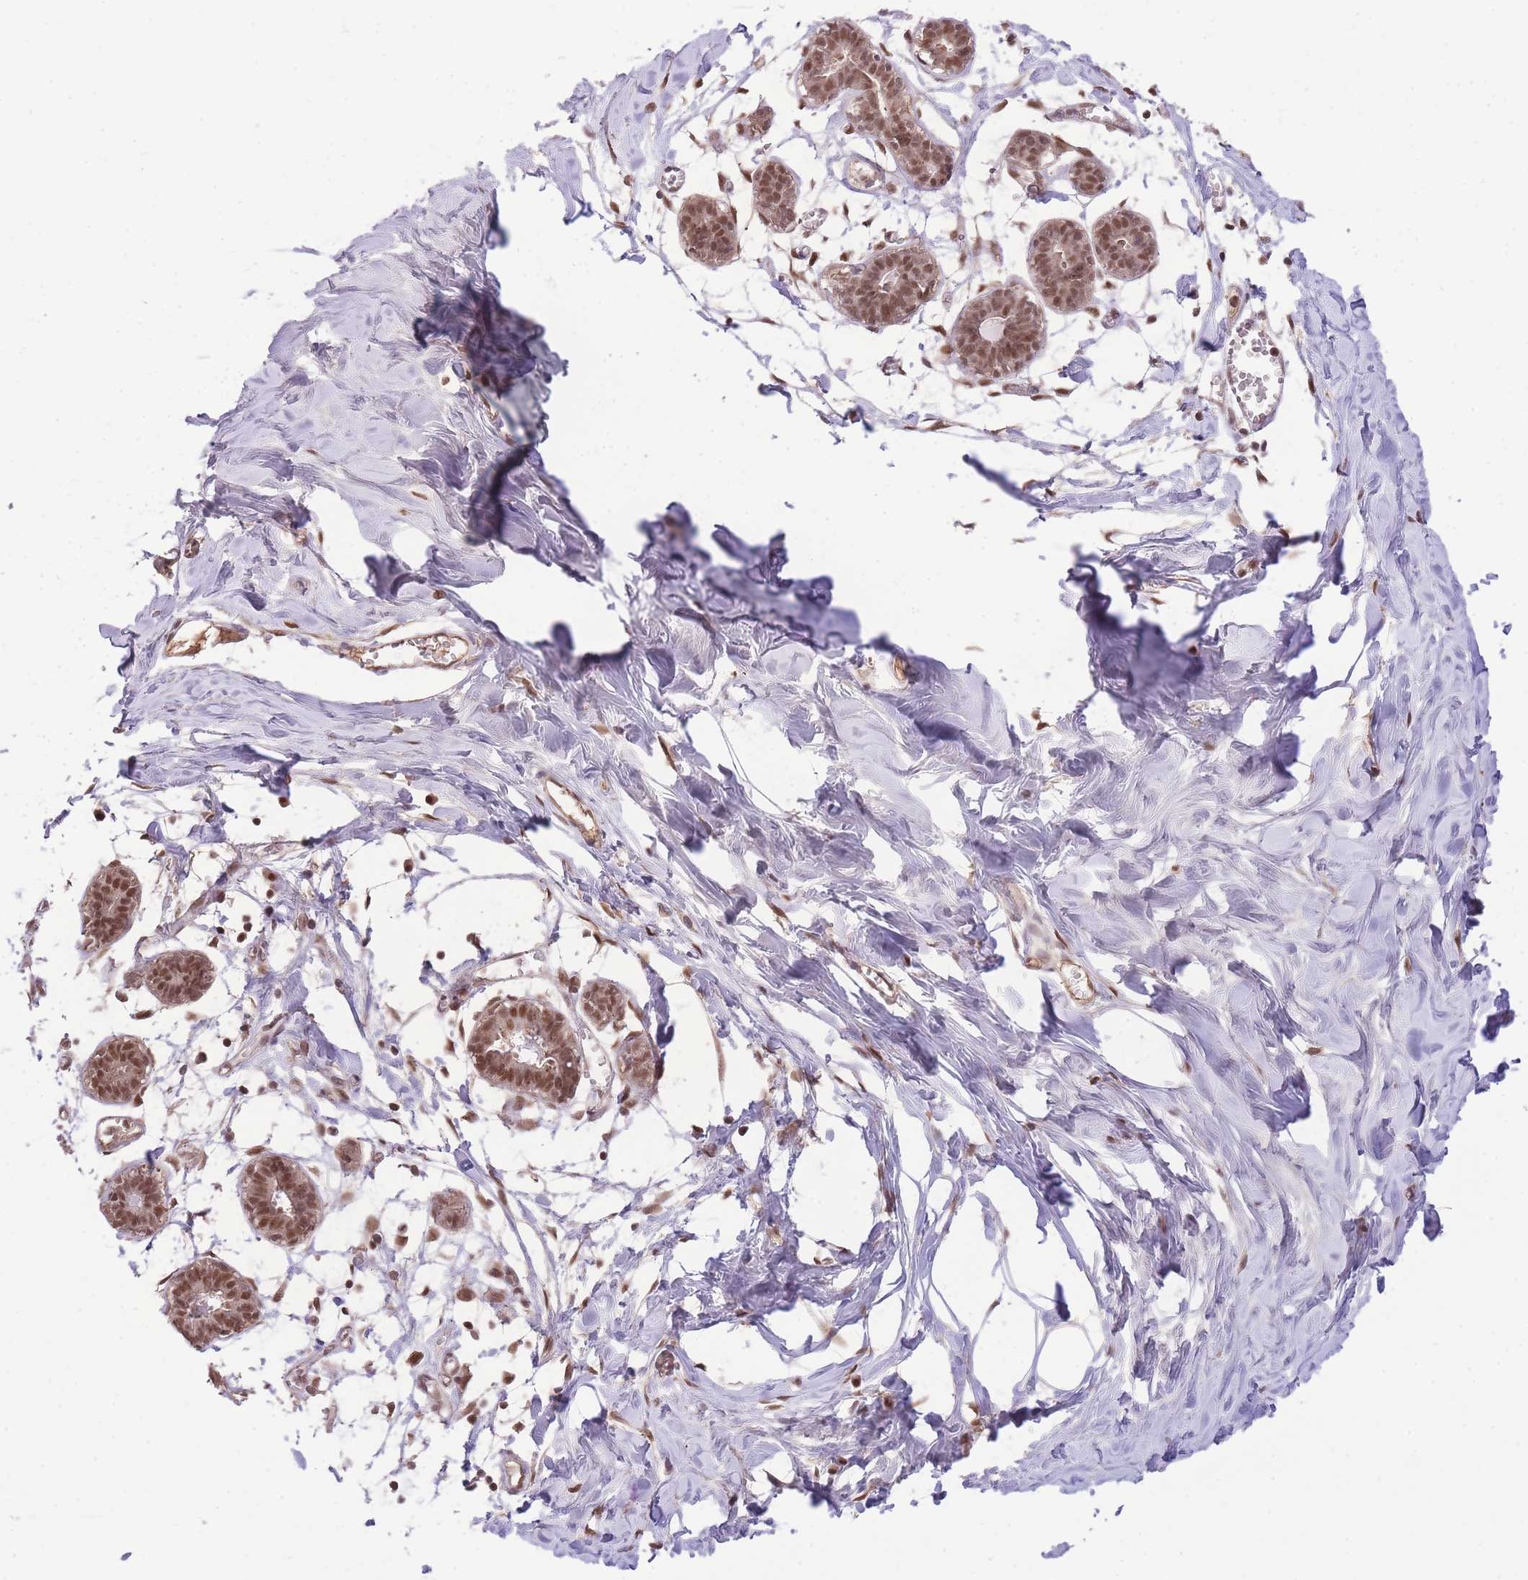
{"staining": {"intensity": "moderate", "quantity": ">75%", "location": "nuclear"}, "tissue": "breast", "cell_type": "Adipocytes", "image_type": "normal", "snomed": [{"axis": "morphology", "description": "Normal tissue, NOS"}, {"axis": "topography", "description": "Breast"}], "caption": "High-magnification brightfield microscopy of benign breast stained with DAB (brown) and counterstained with hematoxylin (blue). adipocytes exhibit moderate nuclear positivity is present in about>75% of cells.", "gene": "UBXN7", "patient": {"sex": "female", "age": 27}}